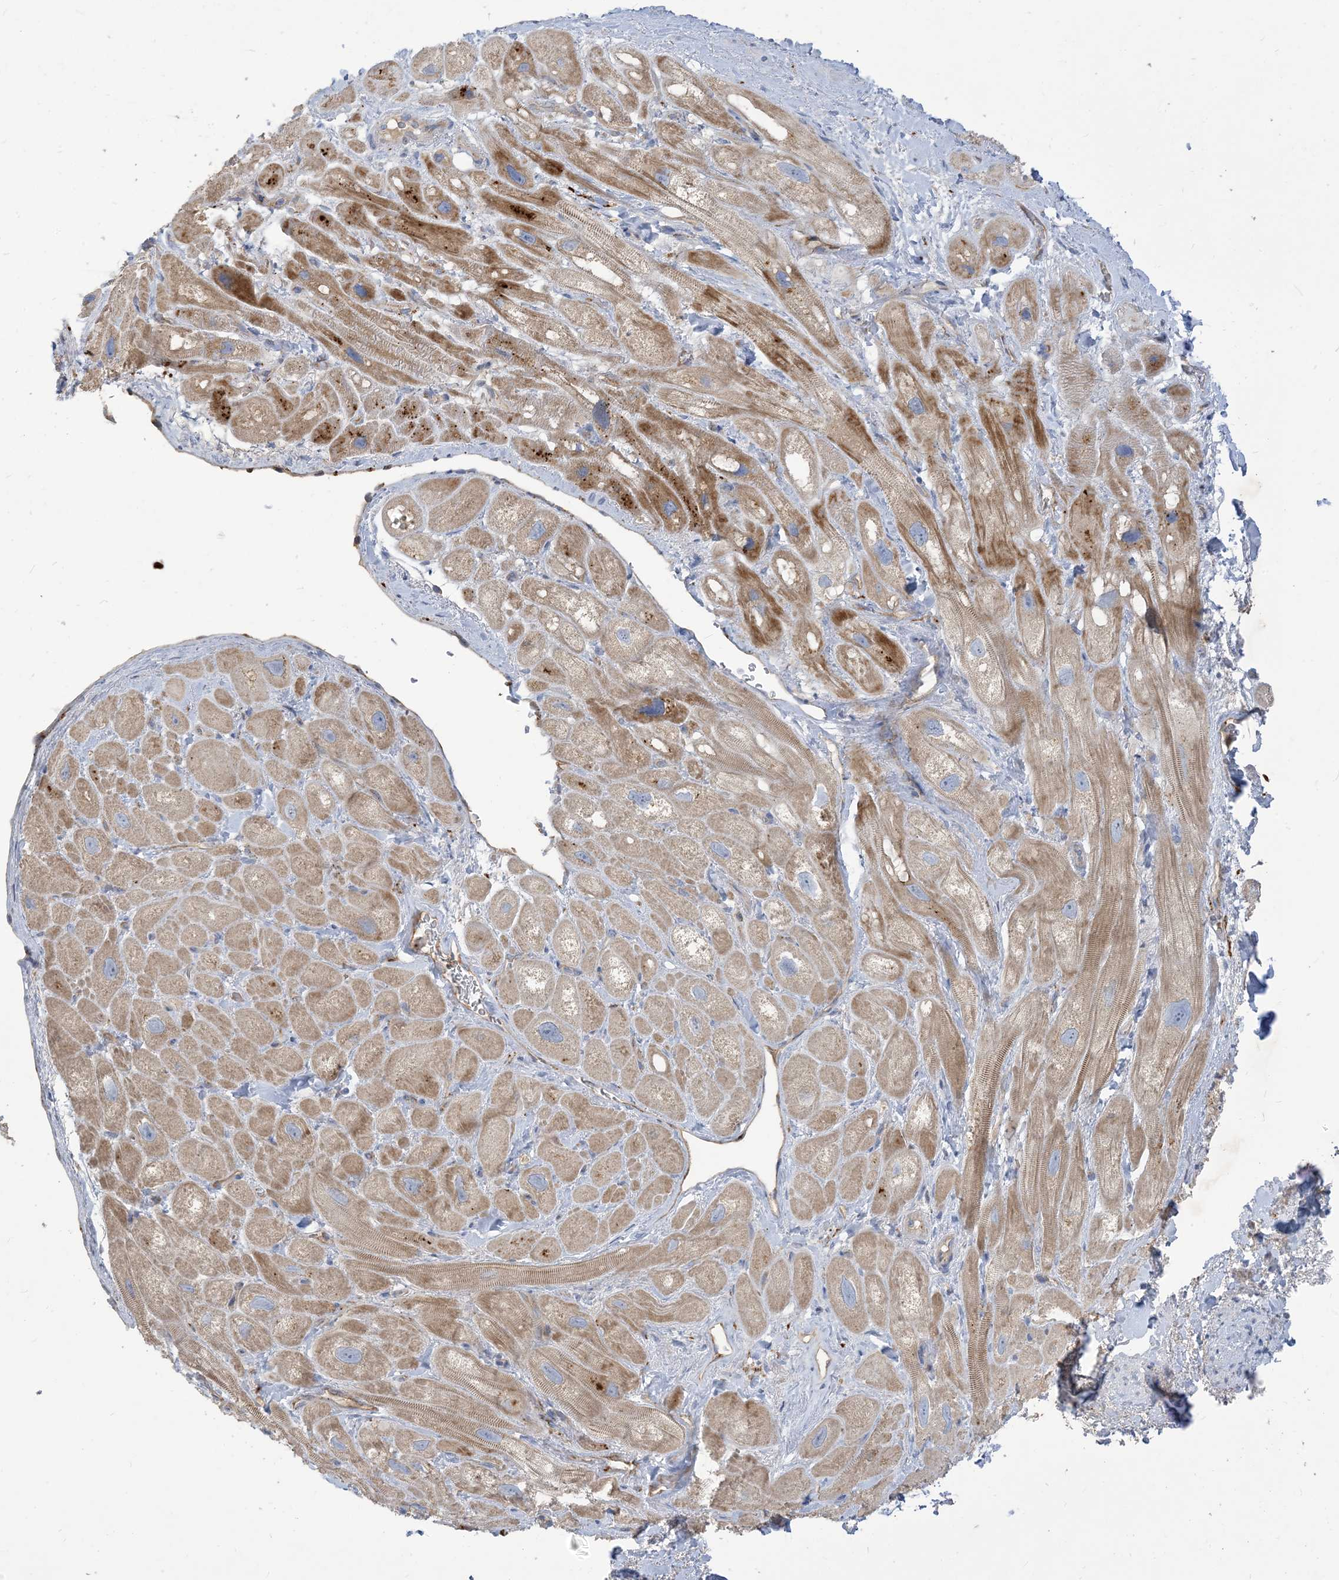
{"staining": {"intensity": "weak", "quantity": ">75%", "location": "cytoplasmic/membranous"}, "tissue": "heart muscle", "cell_type": "Cardiomyocytes", "image_type": "normal", "snomed": [{"axis": "morphology", "description": "Normal tissue, NOS"}, {"axis": "topography", "description": "Heart"}], "caption": "High-power microscopy captured an immunohistochemistry (IHC) photomicrograph of unremarkable heart muscle, revealing weak cytoplasmic/membranous expression in about >75% of cardiomyocytes.", "gene": "PEAR1", "patient": {"sex": "male", "age": 49}}